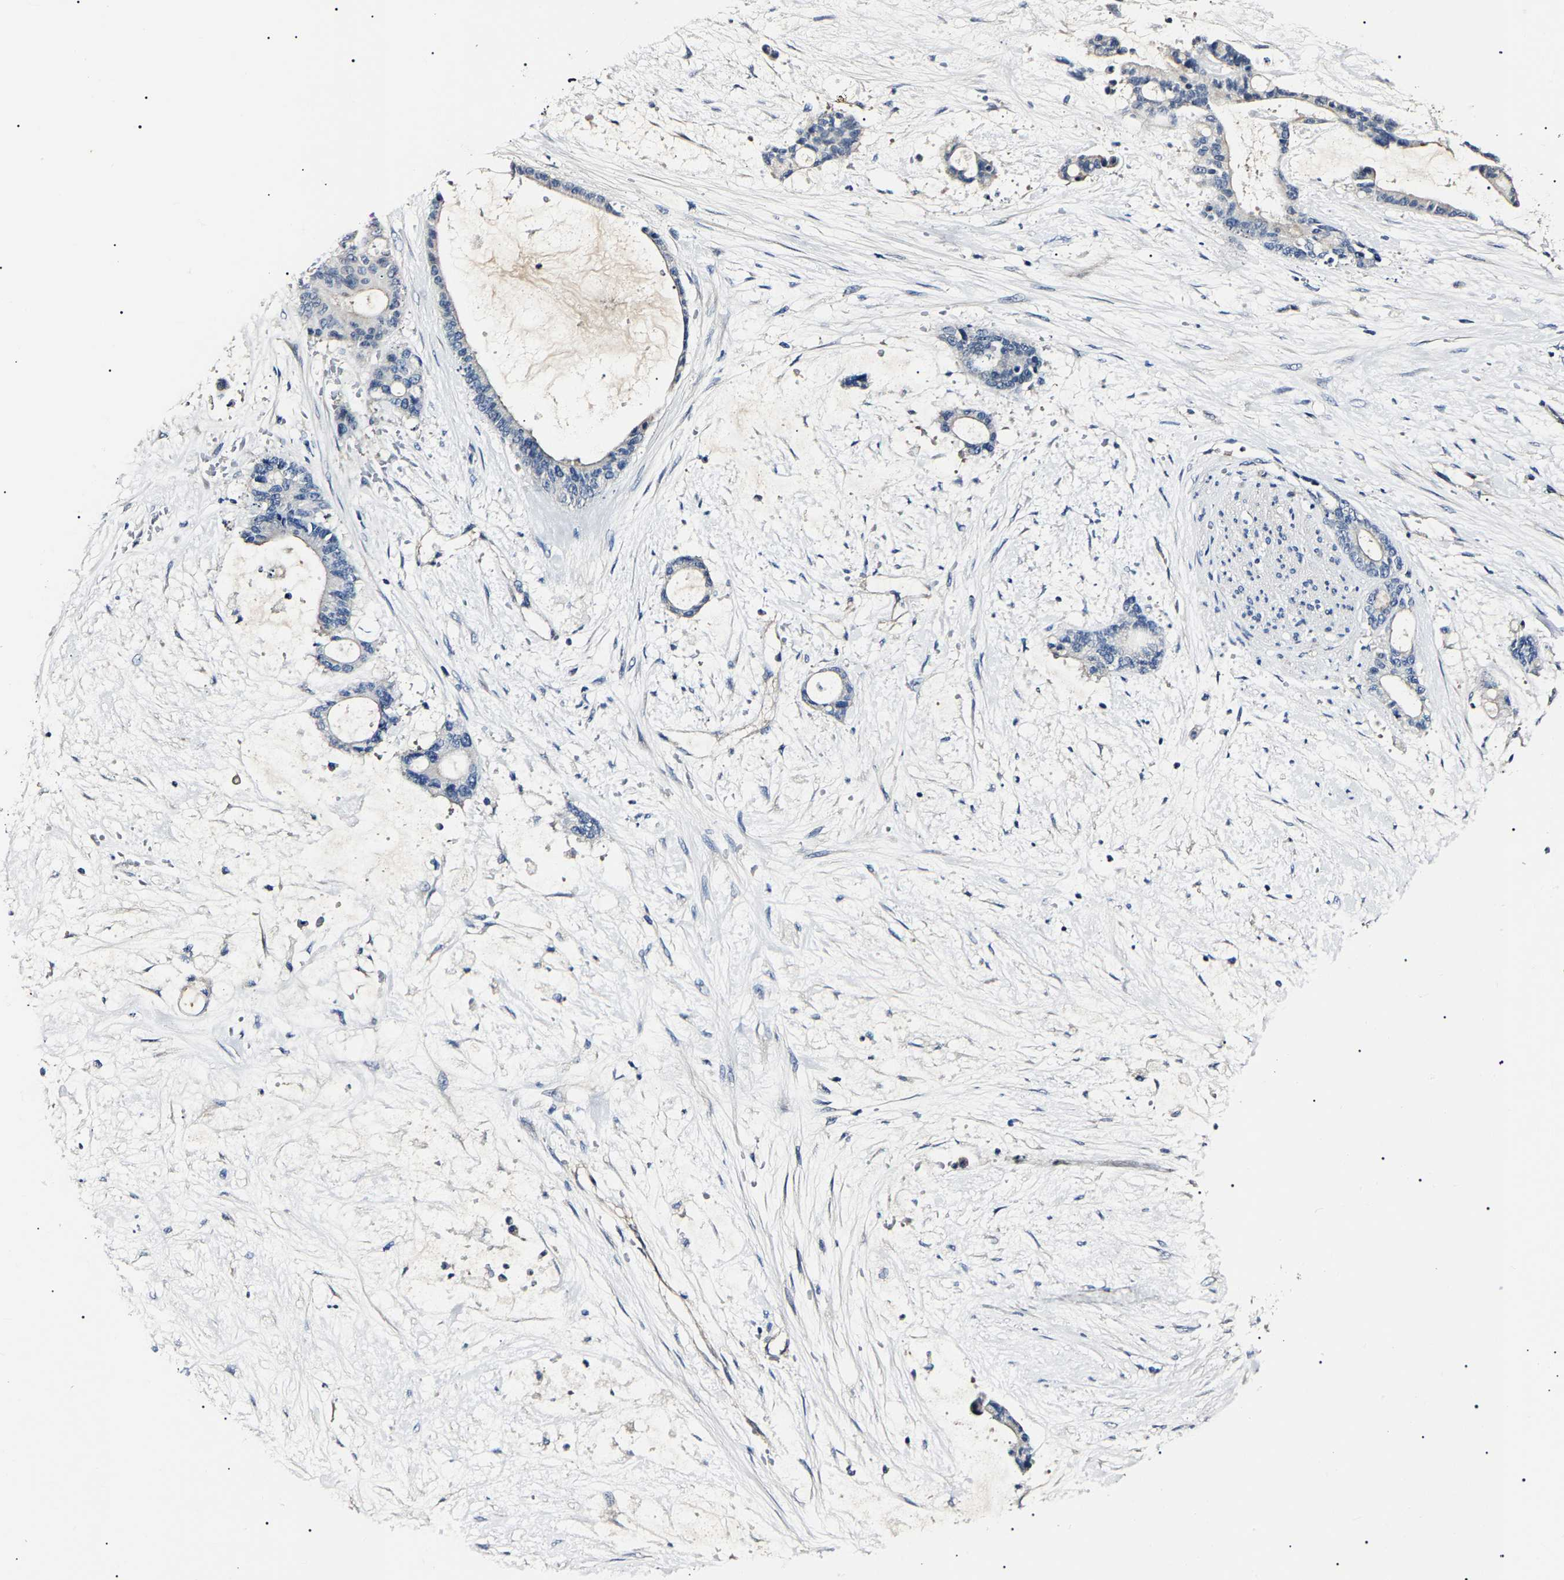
{"staining": {"intensity": "negative", "quantity": "none", "location": "none"}, "tissue": "liver cancer", "cell_type": "Tumor cells", "image_type": "cancer", "snomed": [{"axis": "morphology", "description": "Normal tissue, NOS"}, {"axis": "morphology", "description": "Cholangiocarcinoma"}, {"axis": "topography", "description": "Liver"}, {"axis": "topography", "description": "Peripheral nerve tissue"}], "caption": "DAB immunohistochemical staining of liver cholangiocarcinoma reveals no significant expression in tumor cells. Brightfield microscopy of IHC stained with DAB (3,3'-diaminobenzidine) (brown) and hematoxylin (blue), captured at high magnification.", "gene": "KLHL42", "patient": {"sex": "female", "age": 73}}